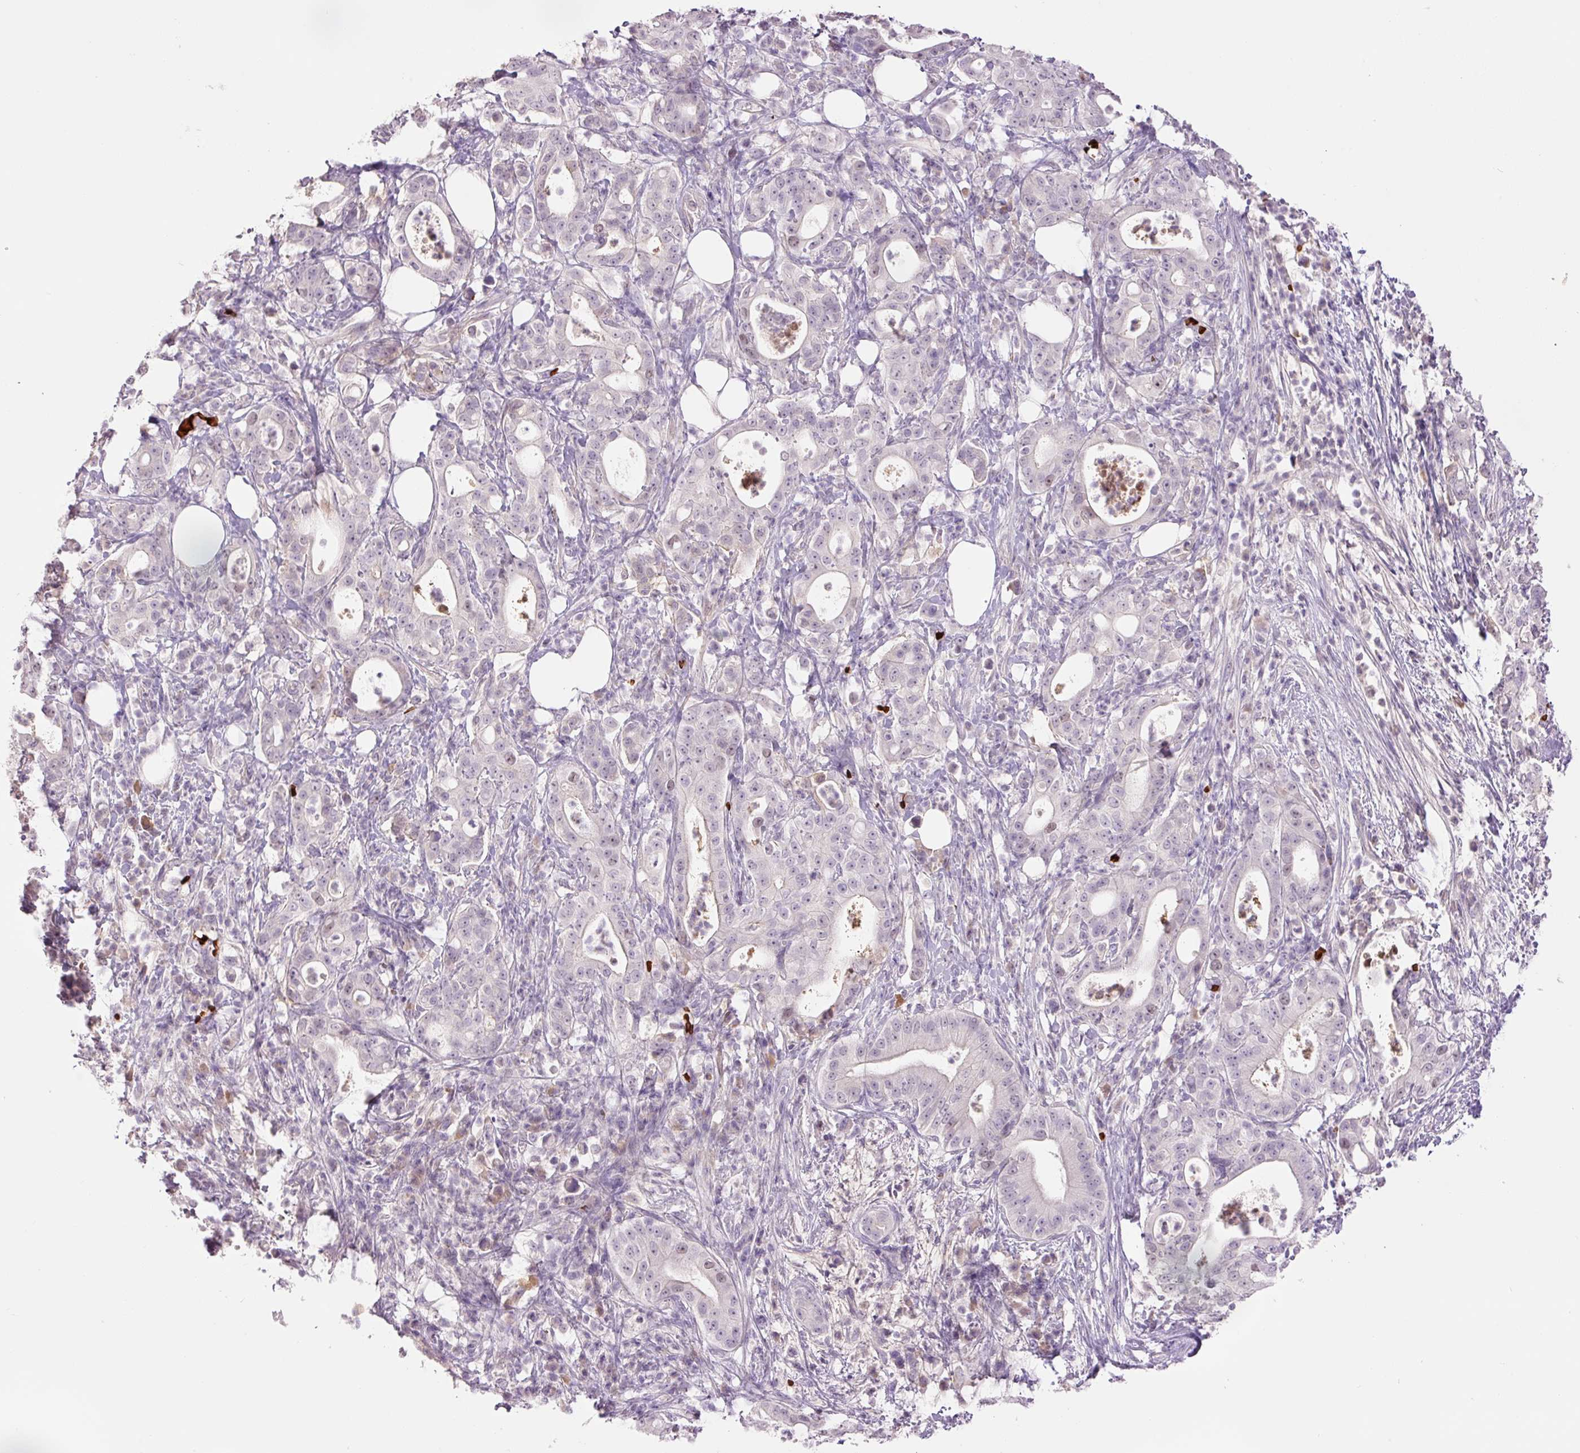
{"staining": {"intensity": "weak", "quantity": "<25%", "location": "nuclear"}, "tissue": "pancreatic cancer", "cell_type": "Tumor cells", "image_type": "cancer", "snomed": [{"axis": "morphology", "description": "Adenocarcinoma, NOS"}, {"axis": "topography", "description": "Pancreas"}], "caption": "Photomicrograph shows no significant protein expression in tumor cells of adenocarcinoma (pancreatic). (DAB (3,3'-diaminobenzidine) IHC visualized using brightfield microscopy, high magnification).", "gene": "LY6G6D", "patient": {"sex": "male", "age": 71}}